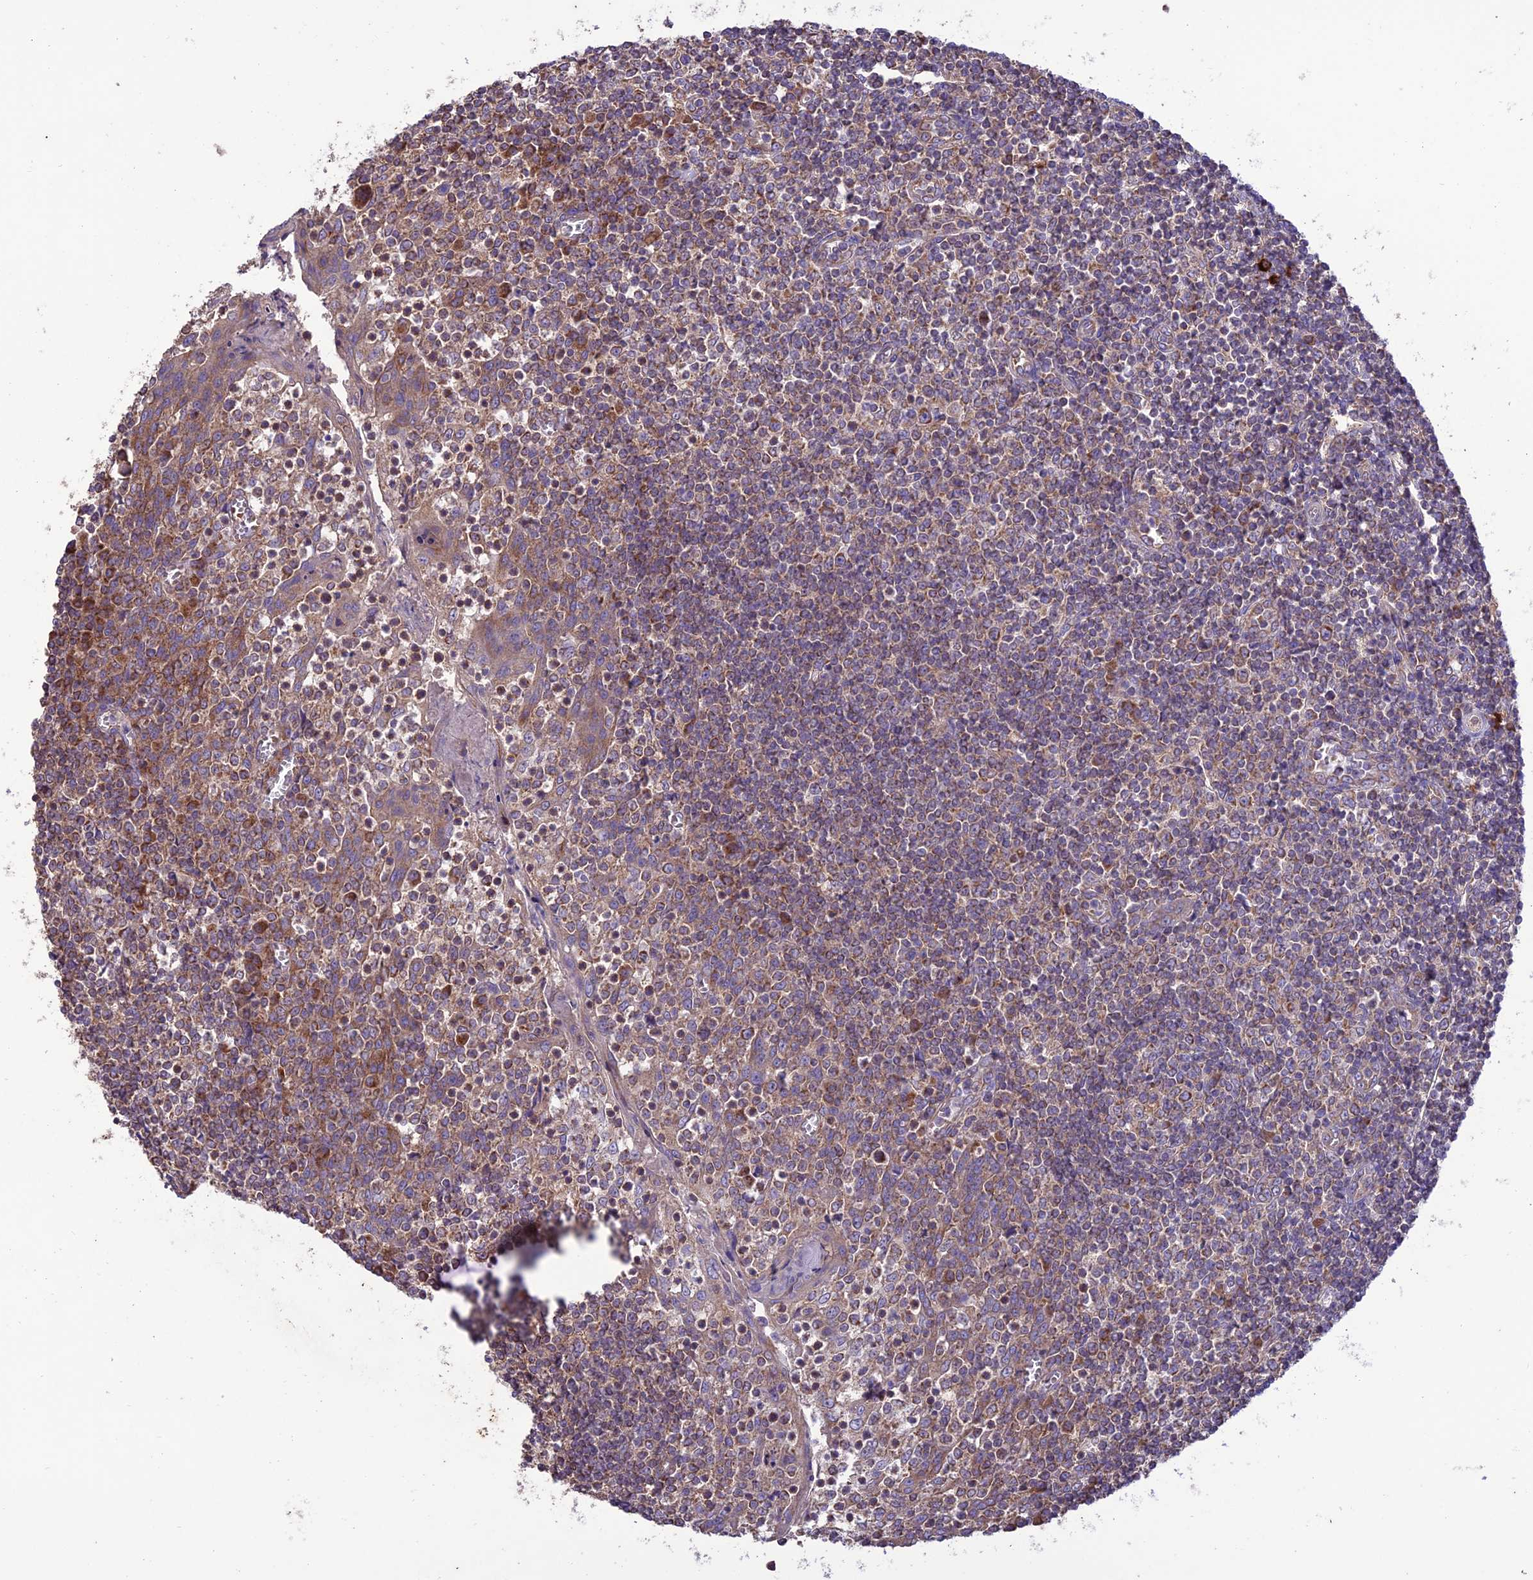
{"staining": {"intensity": "moderate", "quantity": "25%-75%", "location": "cytoplasmic/membranous"}, "tissue": "tonsil", "cell_type": "Germinal center cells", "image_type": "normal", "snomed": [{"axis": "morphology", "description": "Normal tissue, NOS"}, {"axis": "topography", "description": "Tonsil"}], "caption": "Moderate cytoplasmic/membranous protein staining is appreciated in approximately 25%-75% of germinal center cells in tonsil. (Stains: DAB (3,3'-diaminobenzidine) in brown, nuclei in blue, Microscopy: brightfield microscopy at high magnification).", "gene": "NDUFAF1", "patient": {"sex": "female", "age": 19}}